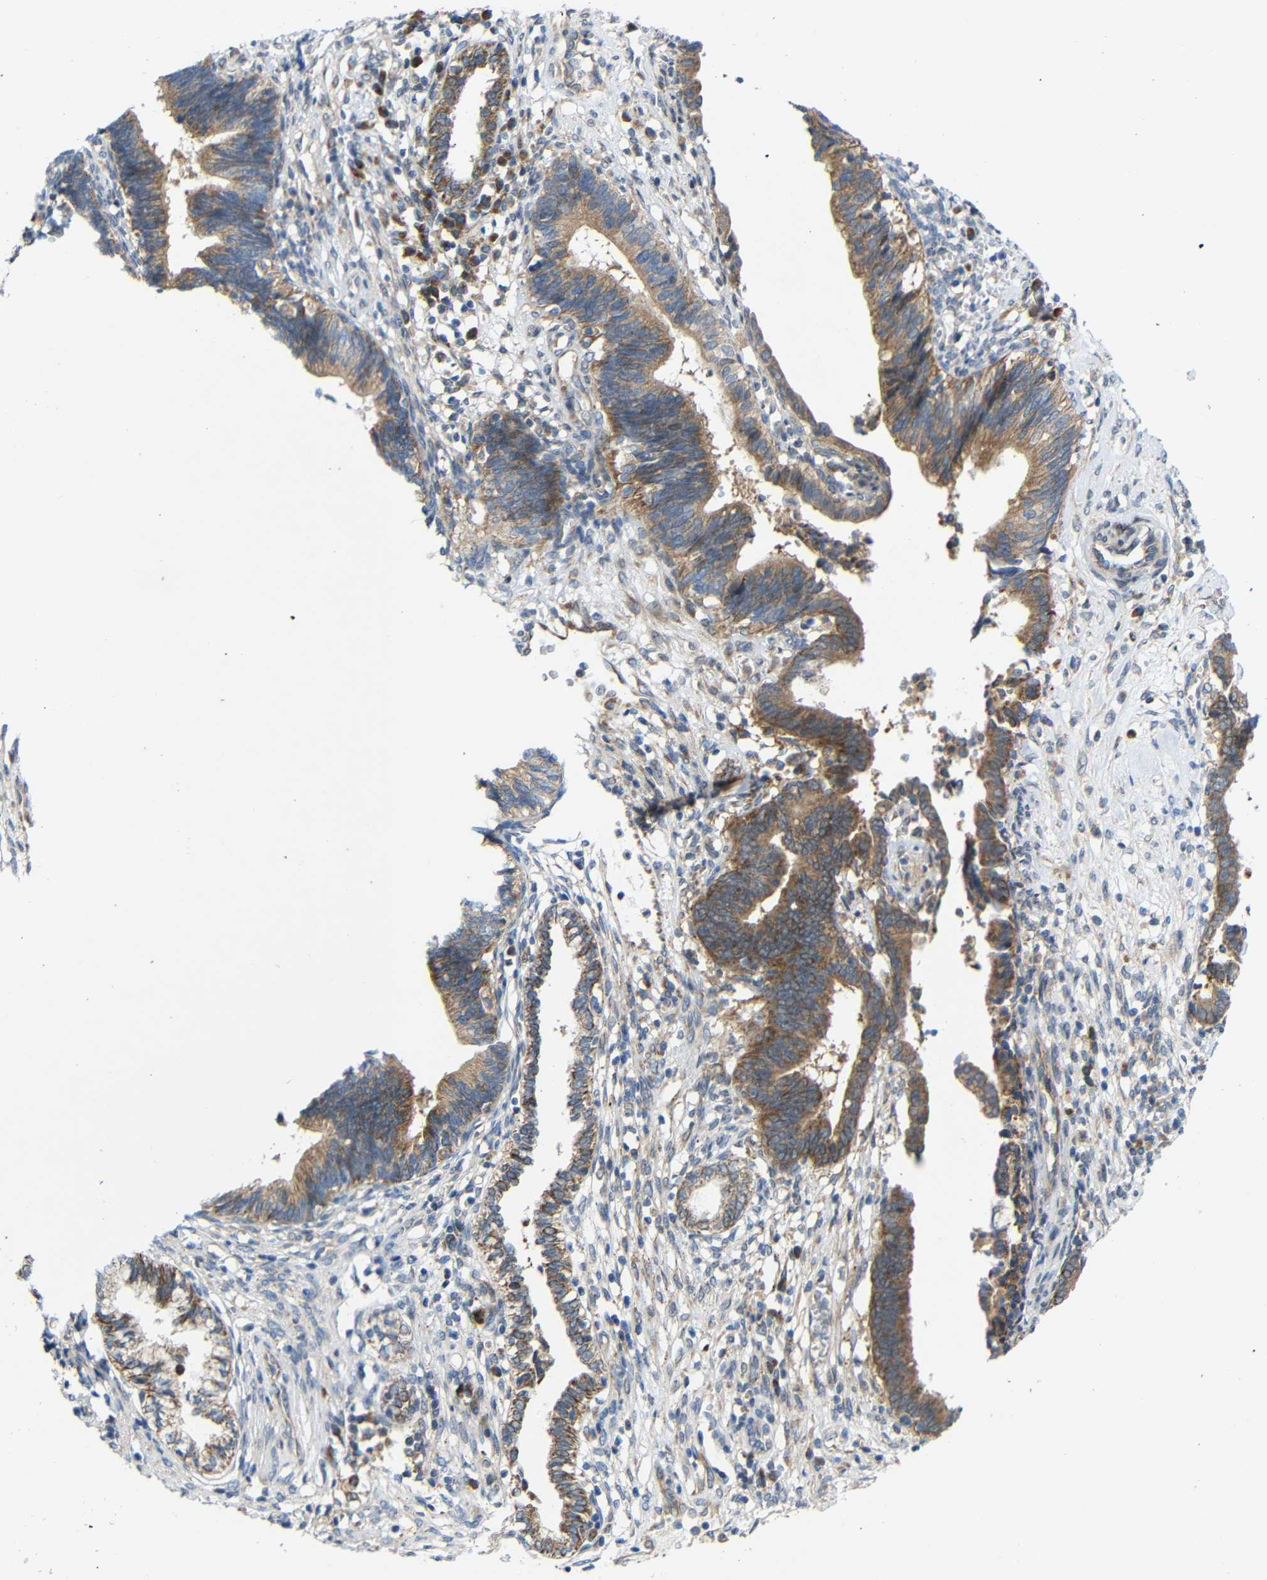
{"staining": {"intensity": "moderate", "quantity": ">75%", "location": "cytoplasmic/membranous"}, "tissue": "cervical cancer", "cell_type": "Tumor cells", "image_type": "cancer", "snomed": [{"axis": "morphology", "description": "Adenocarcinoma, NOS"}, {"axis": "topography", "description": "Cervix"}], "caption": "Immunohistochemical staining of human cervical adenocarcinoma reveals moderate cytoplasmic/membranous protein expression in approximately >75% of tumor cells.", "gene": "TMEM25", "patient": {"sex": "female", "age": 44}}